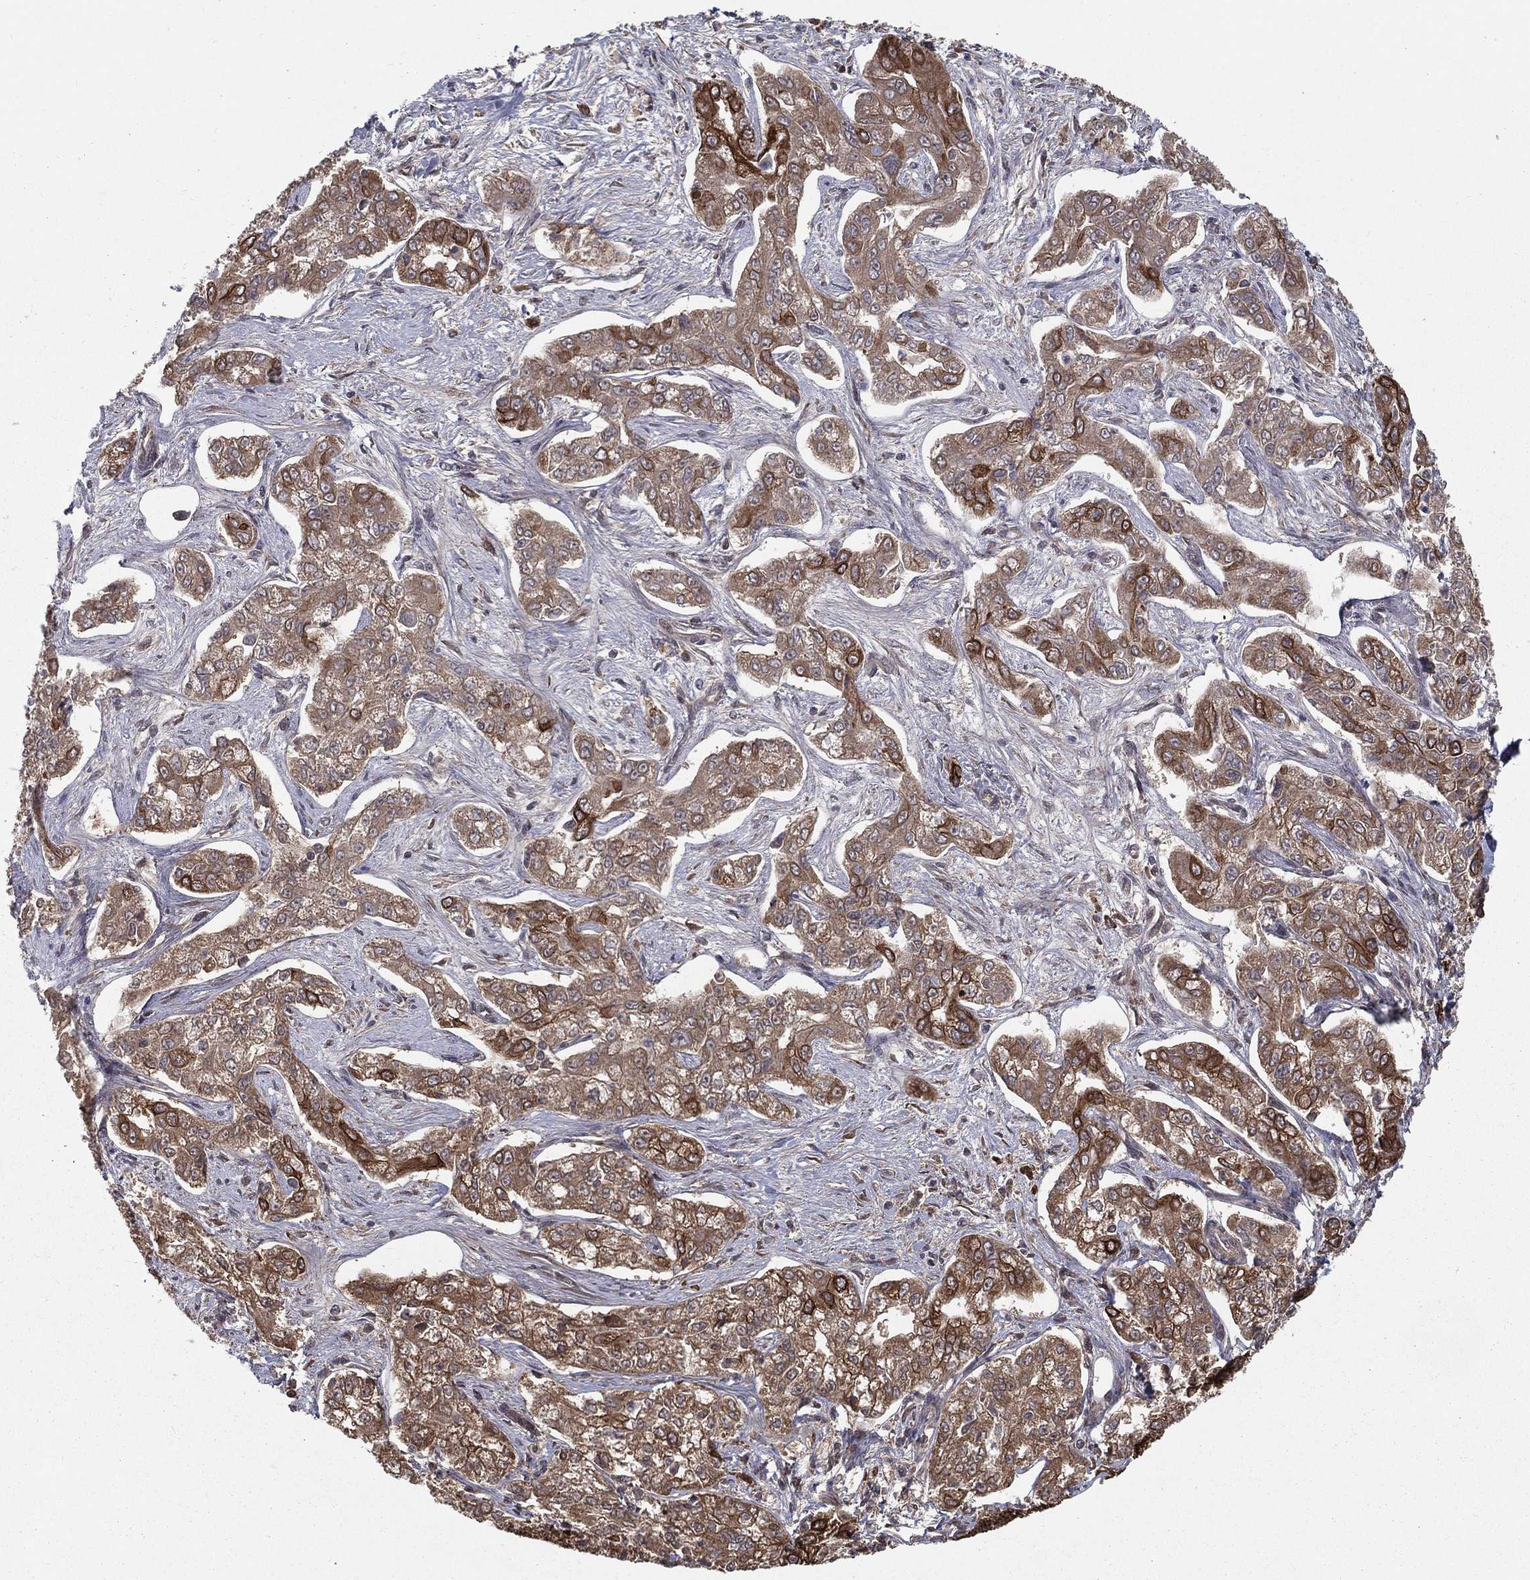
{"staining": {"intensity": "strong", "quantity": "25%-75%", "location": "cytoplasmic/membranous"}, "tissue": "liver cancer", "cell_type": "Tumor cells", "image_type": "cancer", "snomed": [{"axis": "morphology", "description": "Cholangiocarcinoma"}, {"axis": "topography", "description": "Liver"}], "caption": "Immunohistochemical staining of human cholangiocarcinoma (liver) reveals high levels of strong cytoplasmic/membranous positivity in about 25%-75% of tumor cells. (DAB (3,3'-diaminobenzidine) IHC, brown staining for protein, blue staining for nuclei).", "gene": "SLC6A6", "patient": {"sex": "female", "age": 47}}